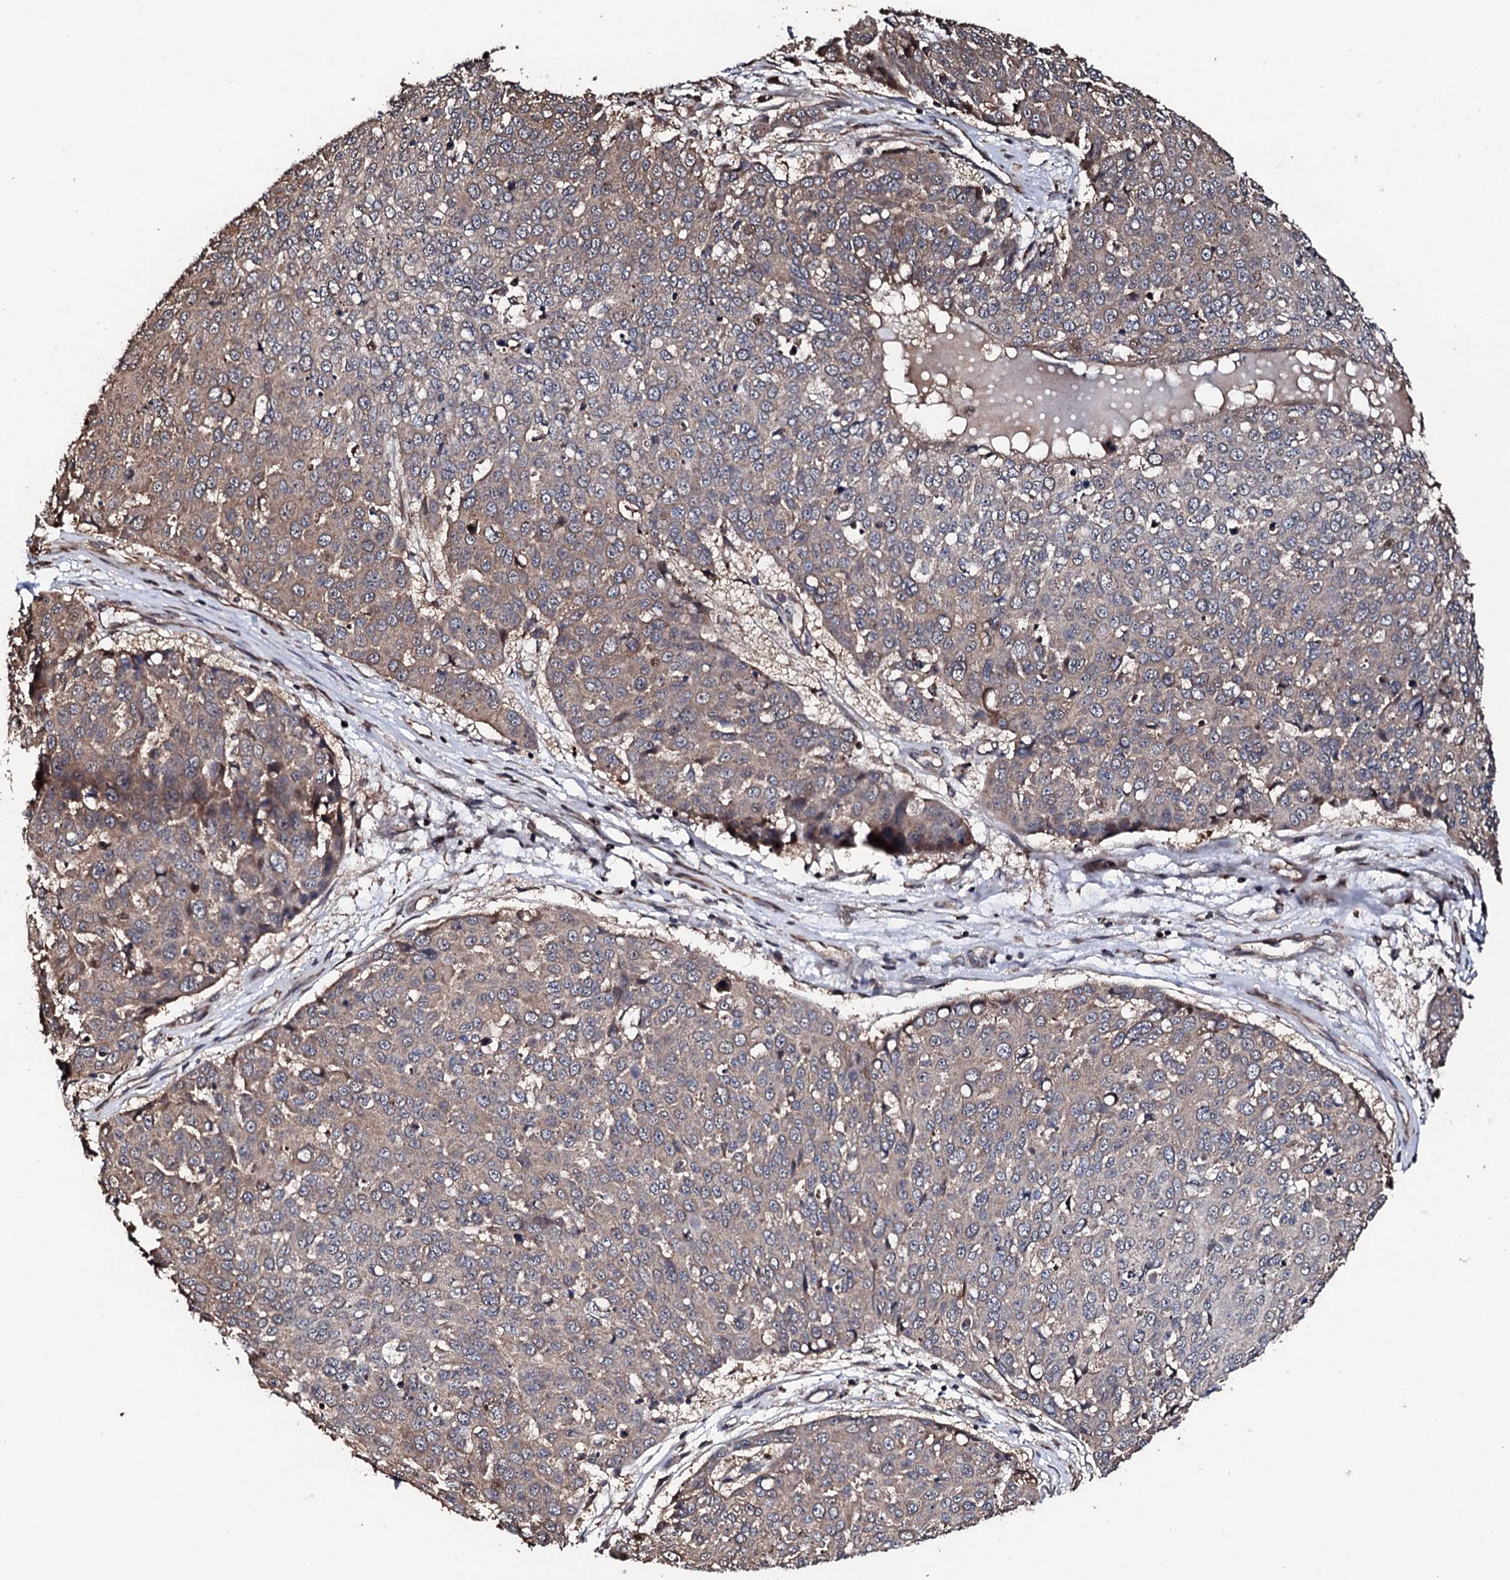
{"staining": {"intensity": "weak", "quantity": "<25%", "location": "cytoplasmic/membranous"}, "tissue": "skin cancer", "cell_type": "Tumor cells", "image_type": "cancer", "snomed": [{"axis": "morphology", "description": "Squamous cell carcinoma, NOS"}, {"axis": "topography", "description": "Skin"}], "caption": "DAB (3,3'-diaminobenzidine) immunohistochemical staining of skin cancer (squamous cell carcinoma) displays no significant positivity in tumor cells. The staining was performed using DAB to visualize the protein expression in brown, while the nuclei were stained in blue with hematoxylin (Magnification: 20x).", "gene": "CKAP5", "patient": {"sex": "male", "age": 71}}